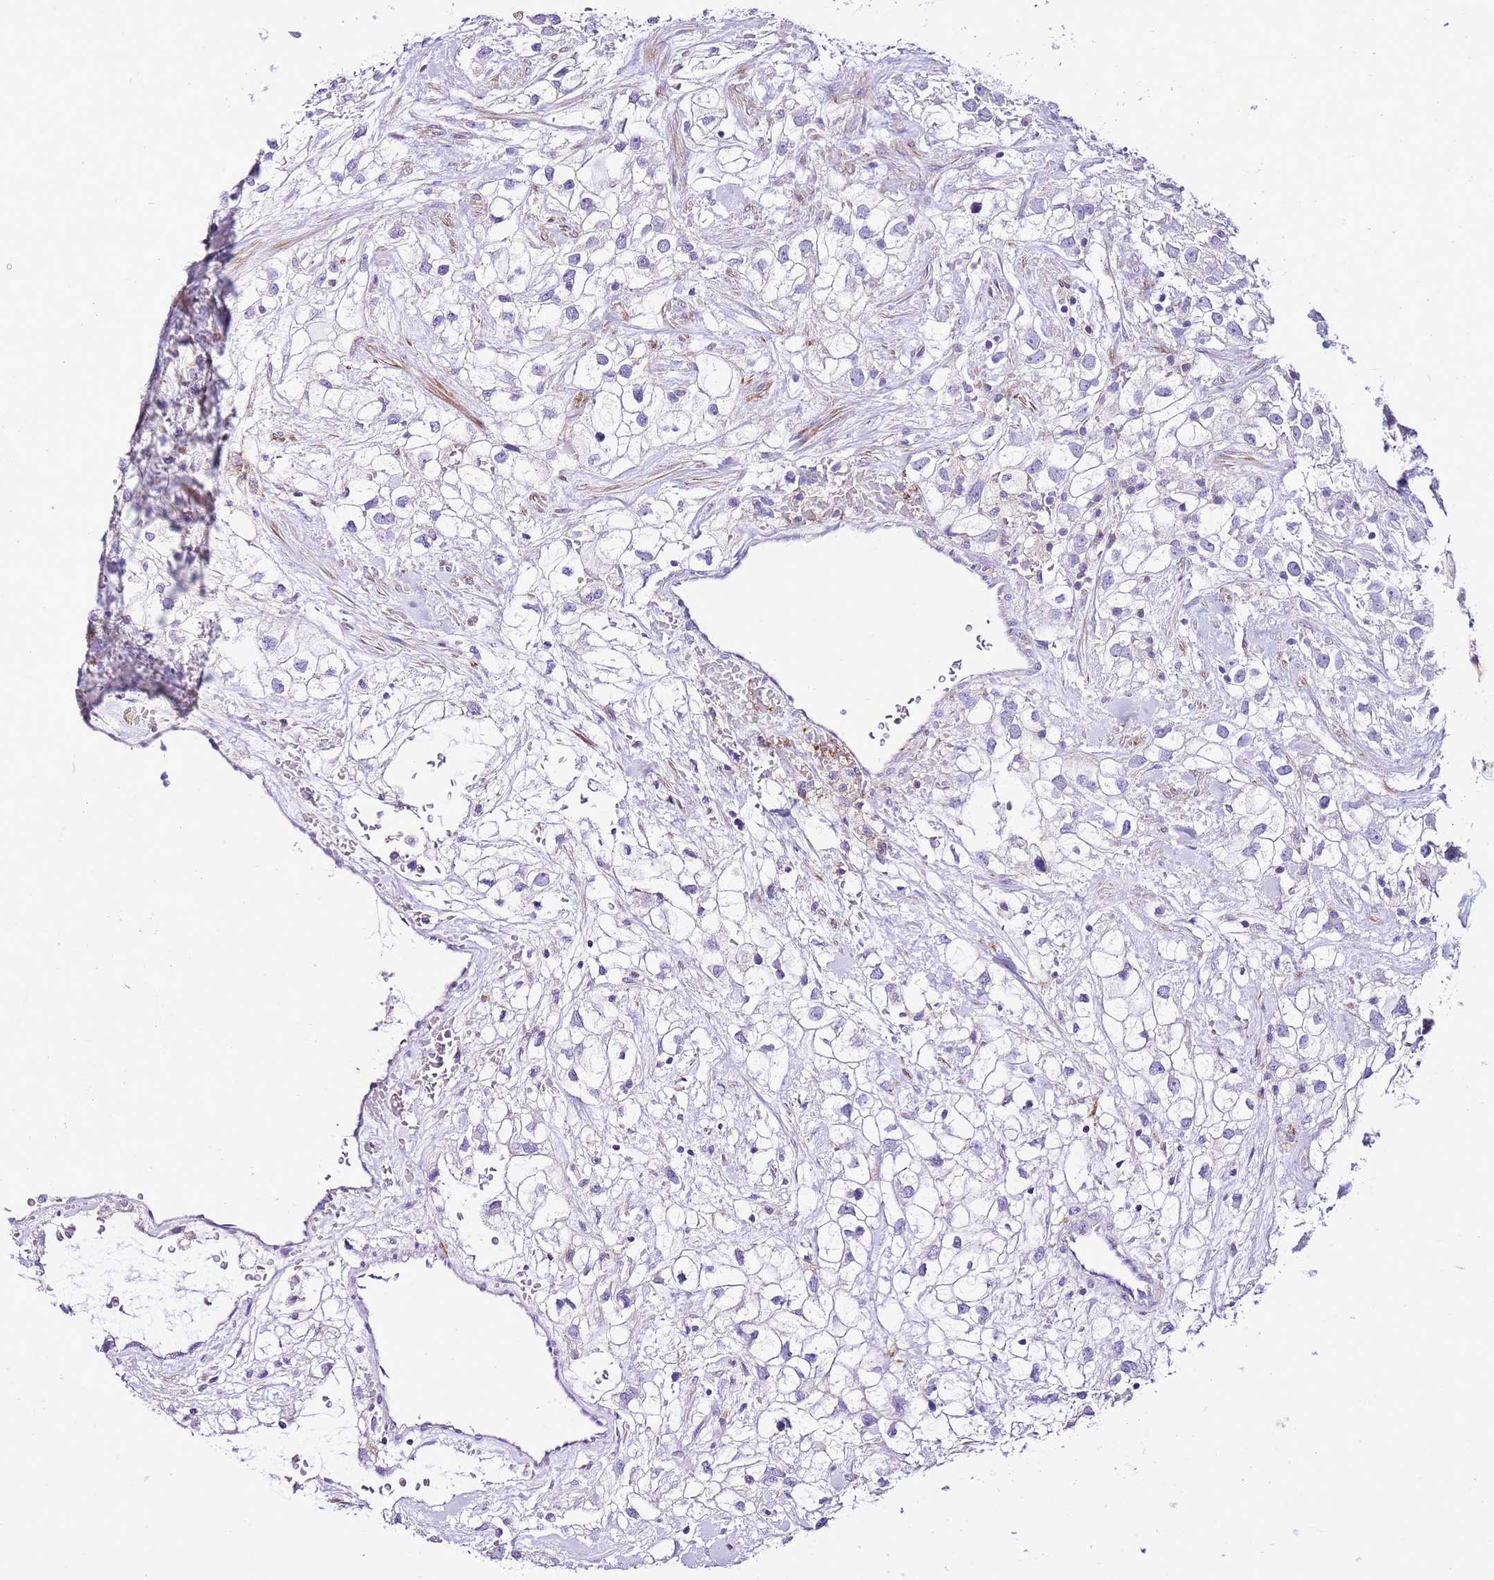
{"staining": {"intensity": "negative", "quantity": "none", "location": "none"}, "tissue": "renal cancer", "cell_type": "Tumor cells", "image_type": "cancer", "snomed": [{"axis": "morphology", "description": "Adenocarcinoma, NOS"}, {"axis": "topography", "description": "Kidney"}], "caption": "DAB immunohistochemical staining of human adenocarcinoma (renal) displays no significant expression in tumor cells. Brightfield microscopy of immunohistochemistry (IHC) stained with DAB (3,3'-diaminobenzidine) (brown) and hematoxylin (blue), captured at high magnification.", "gene": "ALDH3A1", "patient": {"sex": "male", "age": 59}}